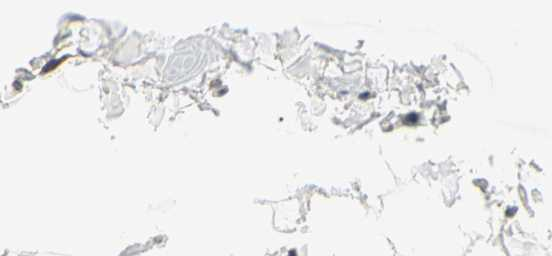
{"staining": {"intensity": "moderate", "quantity": "25%-75%", "location": "cytoplasmic/membranous"}, "tissue": "adipose tissue", "cell_type": "Adipocytes", "image_type": "normal", "snomed": [{"axis": "morphology", "description": "Normal tissue, NOS"}, {"axis": "topography", "description": "Vascular tissue"}], "caption": "A high-resolution micrograph shows immunohistochemistry staining of unremarkable adipose tissue, which shows moderate cytoplasmic/membranous expression in about 25%-75% of adipocytes. The staining was performed using DAB (3,3'-diaminobenzidine), with brown indicating positive protein expression. Nuclei are stained blue with hematoxylin.", "gene": "ABCA3", "patient": {"sex": "male", "age": 41}}